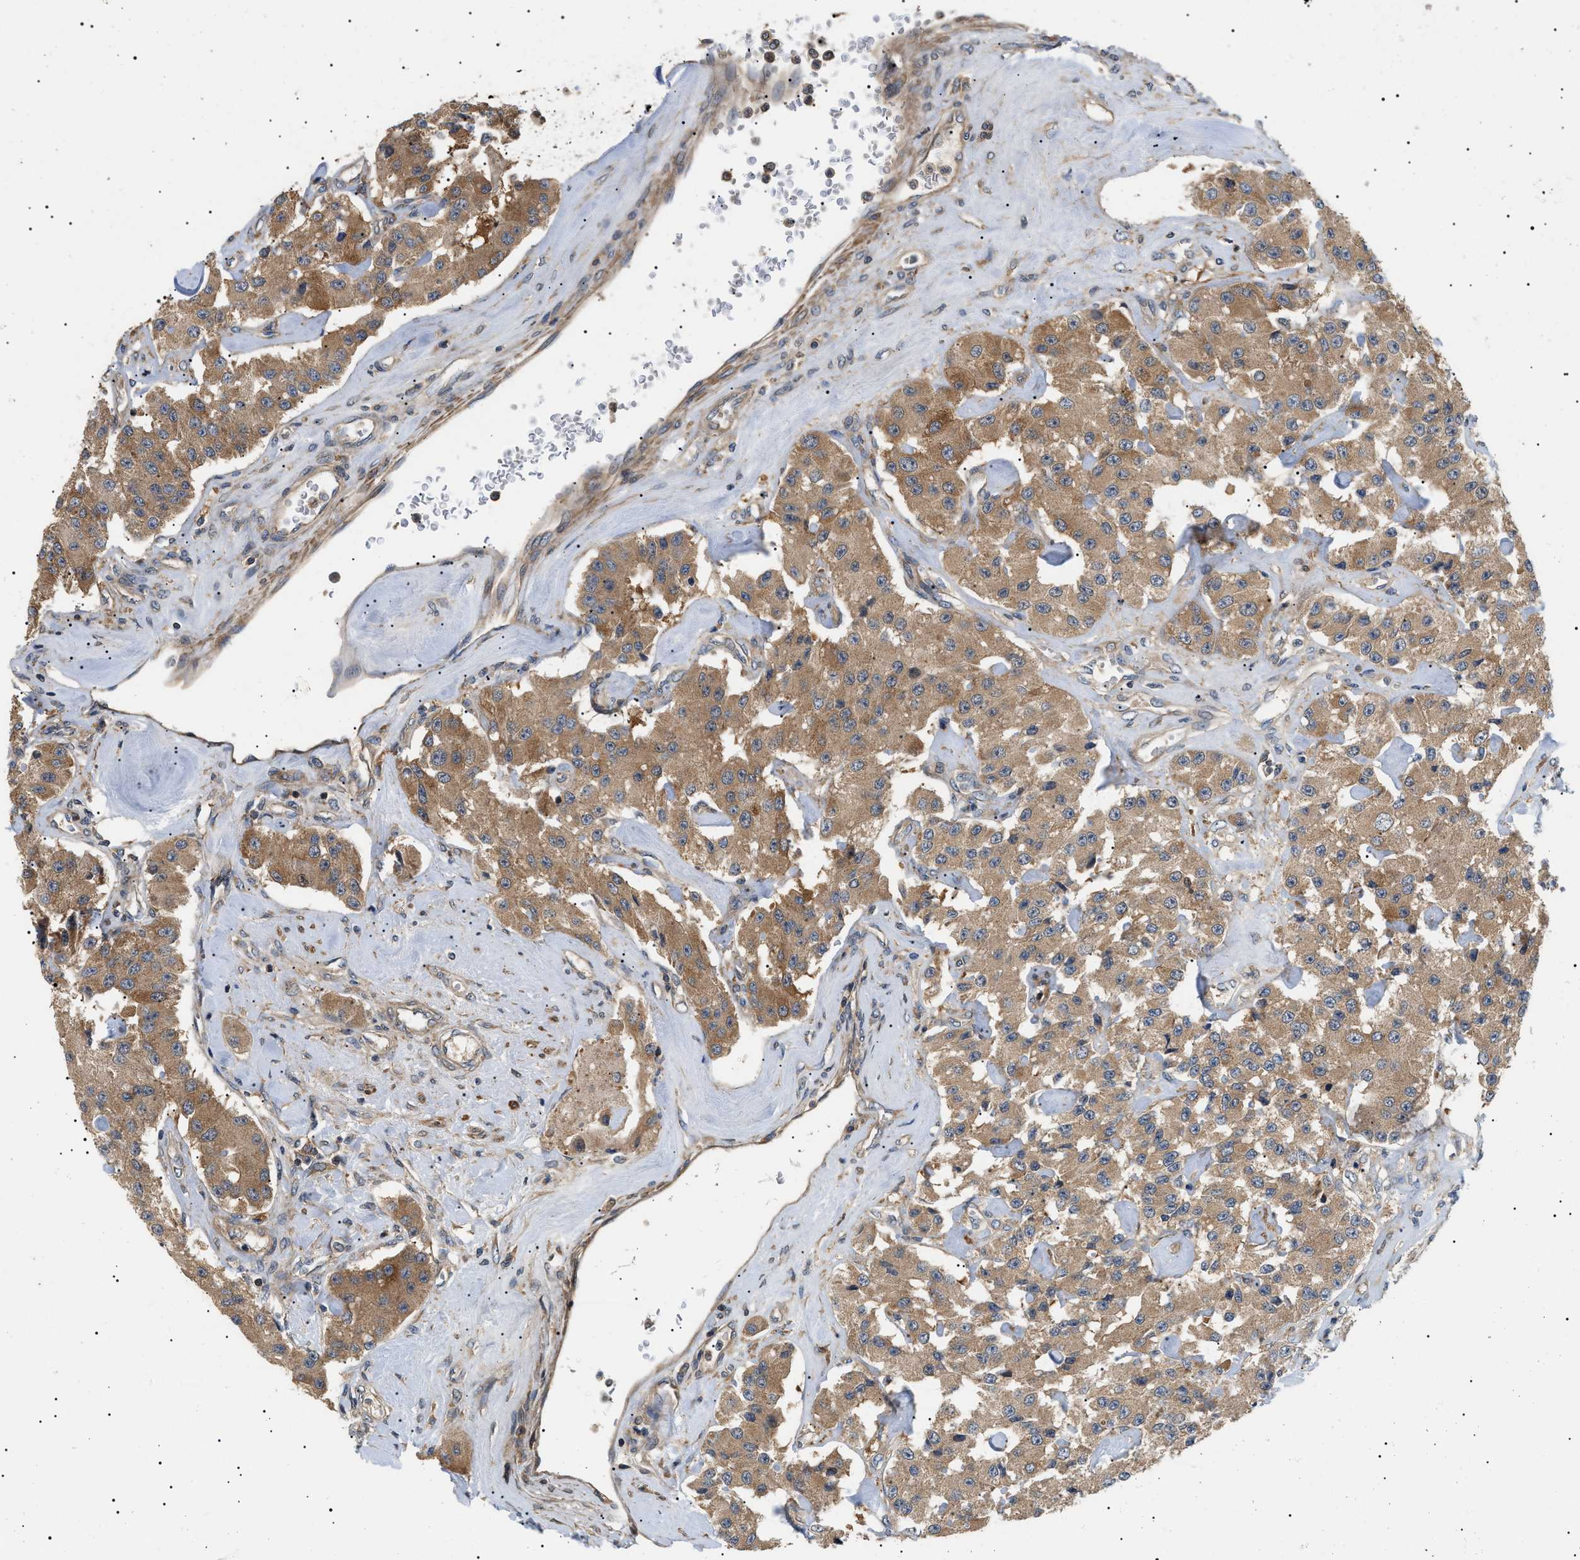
{"staining": {"intensity": "moderate", "quantity": ">75%", "location": "cytoplasmic/membranous"}, "tissue": "carcinoid", "cell_type": "Tumor cells", "image_type": "cancer", "snomed": [{"axis": "morphology", "description": "Carcinoid, malignant, NOS"}, {"axis": "topography", "description": "Pancreas"}], "caption": "Tumor cells show medium levels of moderate cytoplasmic/membranous positivity in about >75% of cells in carcinoid.", "gene": "PPM1B", "patient": {"sex": "male", "age": 41}}